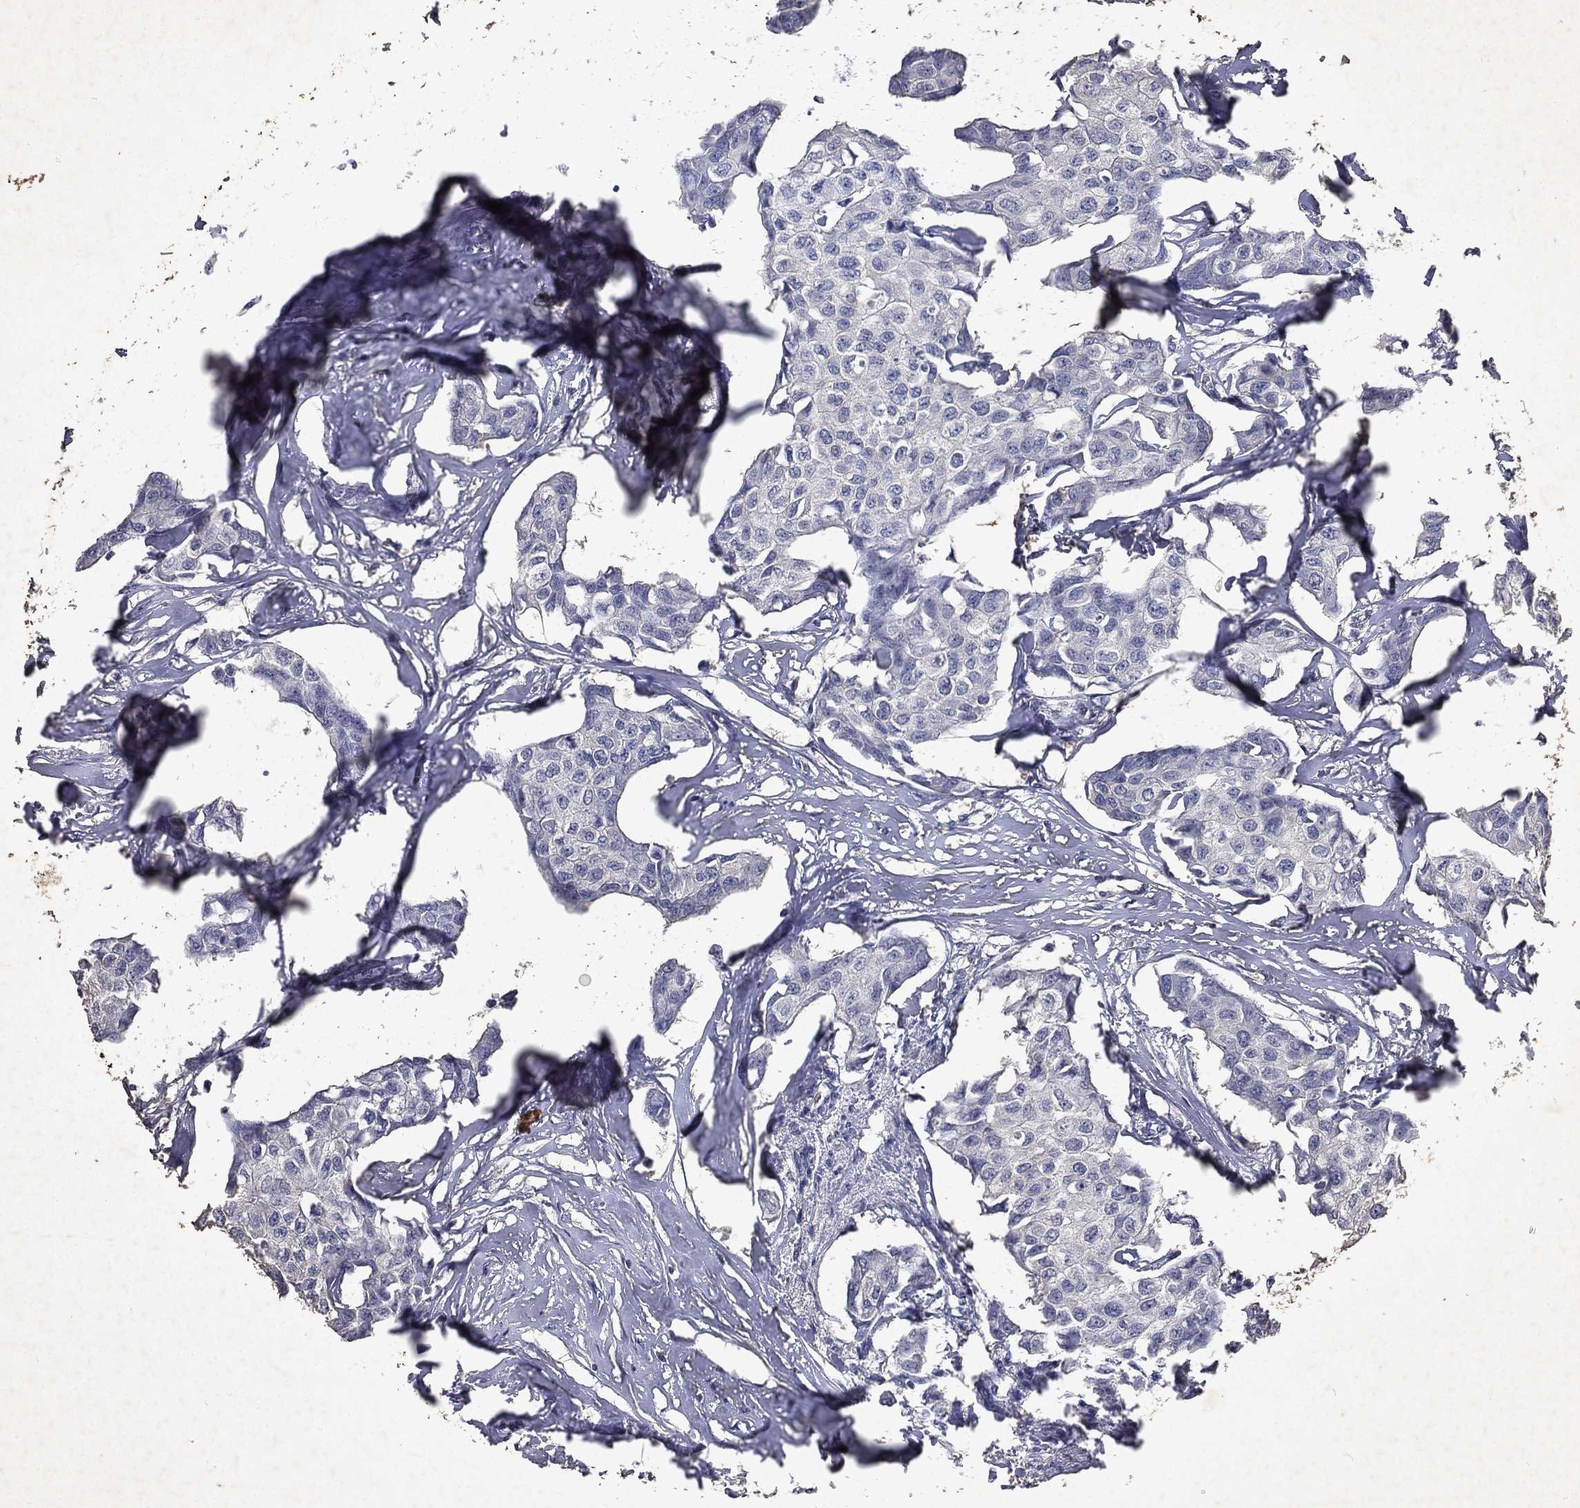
{"staining": {"intensity": "negative", "quantity": "none", "location": "none"}, "tissue": "breast cancer", "cell_type": "Tumor cells", "image_type": "cancer", "snomed": [{"axis": "morphology", "description": "Duct carcinoma"}, {"axis": "topography", "description": "Breast"}], "caption": "High power microscopy micrograph of an immunohistochemistry (IHC) image of breast cancer, revealing no significant expression in tumor cells.", "gene": "SLC34A2", "patient": {"sex": "female", "age": 80}}